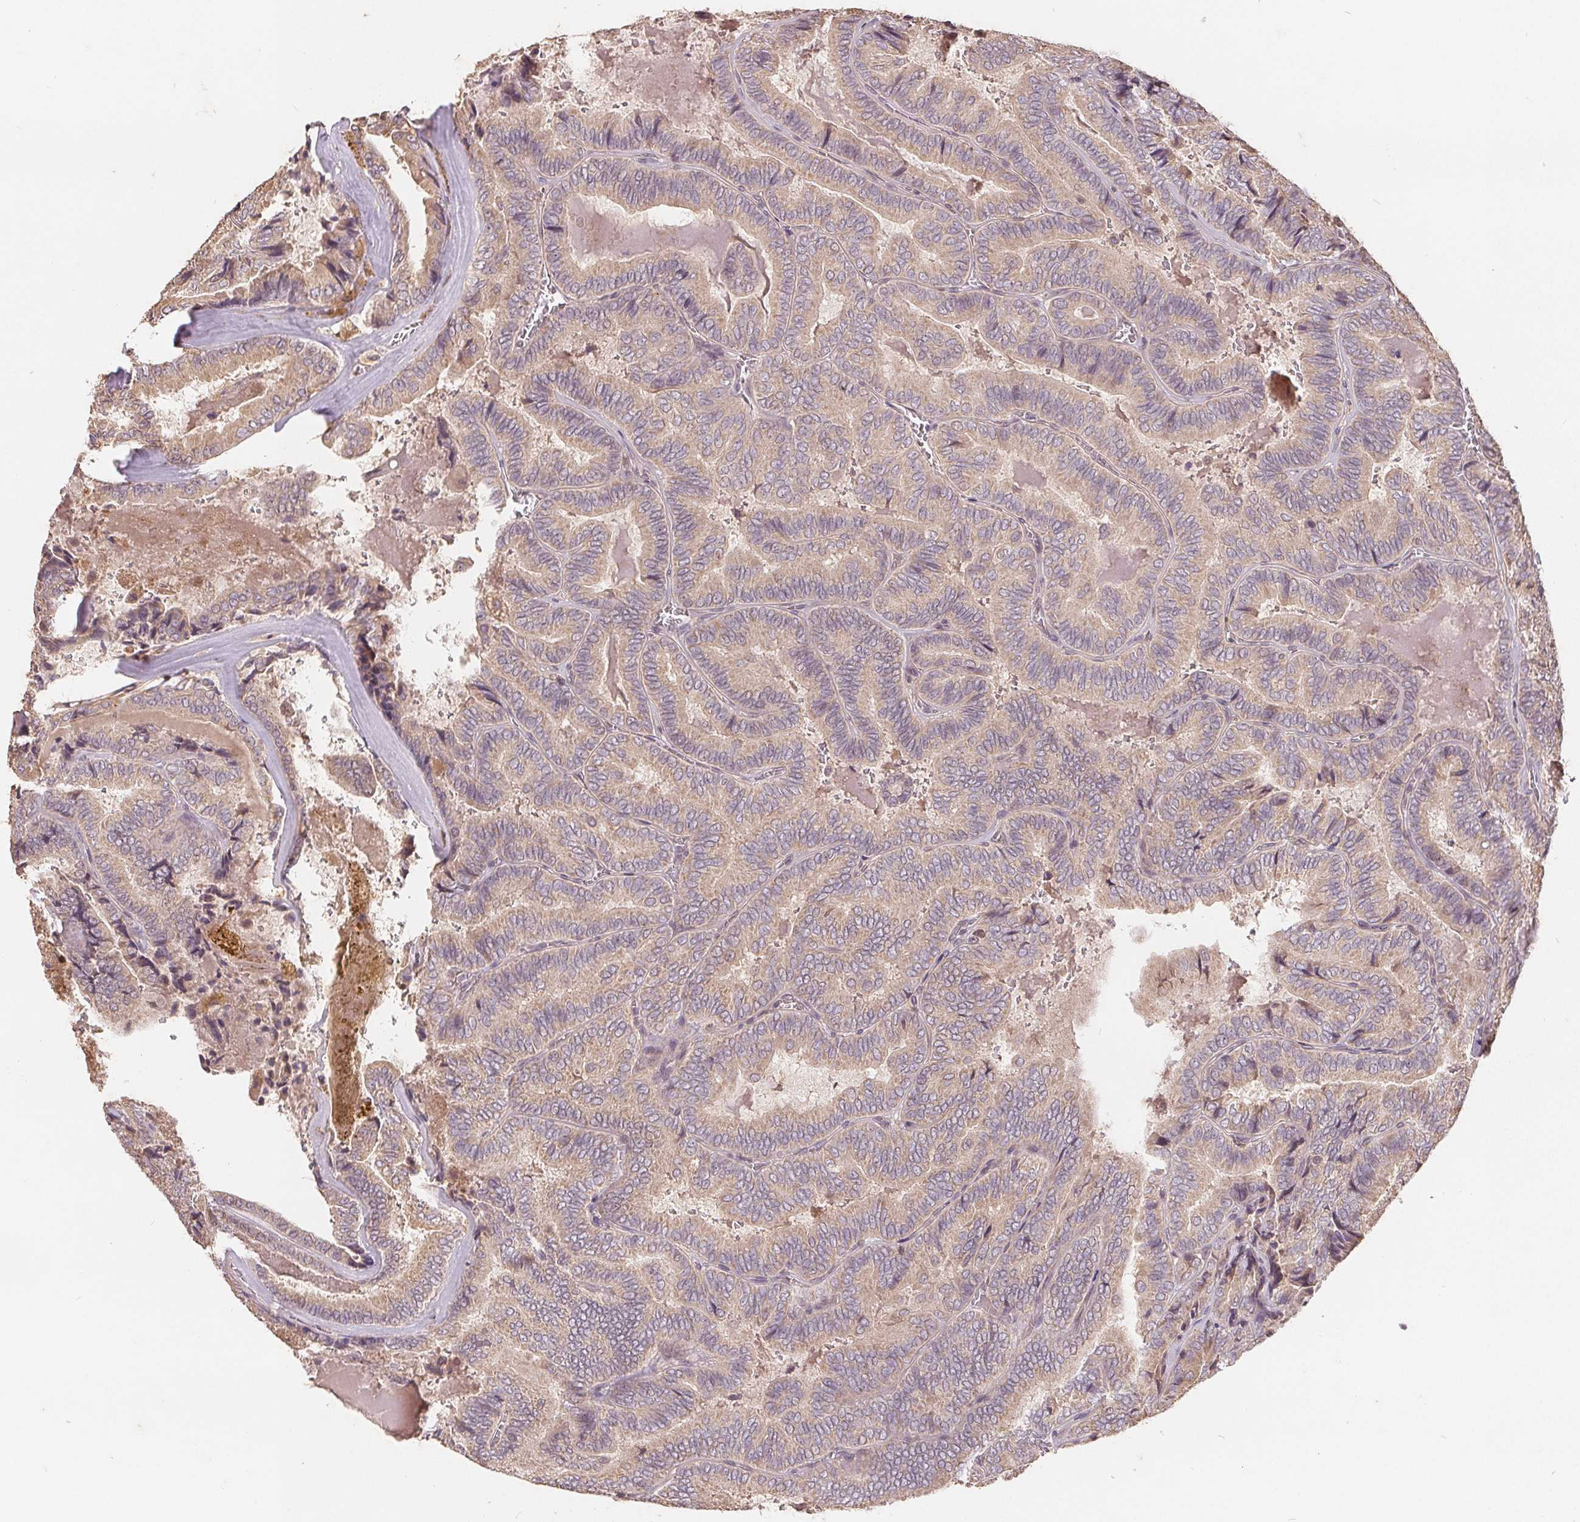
{"staining": {"intensity": "weak", "quantity": ">75%", "location": "cytoplasmic/membranous"}, "tissue": "thyroid cancer", "cell_type": "Tumor cells", "image_type": "cancer", "snomed": [{"axis": "morphology", "description": "Papillary adenocarcinoma, NOS"}, {"axis": "topography", "description": "Thyroid gland"}], "caption": "The histopathology image reveals staining of thyroid cancer, revealing weak cytoplasmic/membranous protein staining (brown color) within tumor cells. The protein of interest is stained brown, and the nuclei are stained in blue (DAB IHC with brightfield microscopy, high magnification).", "gene": "CDIPT", "patient": {"sex": "female", "age": 75}}